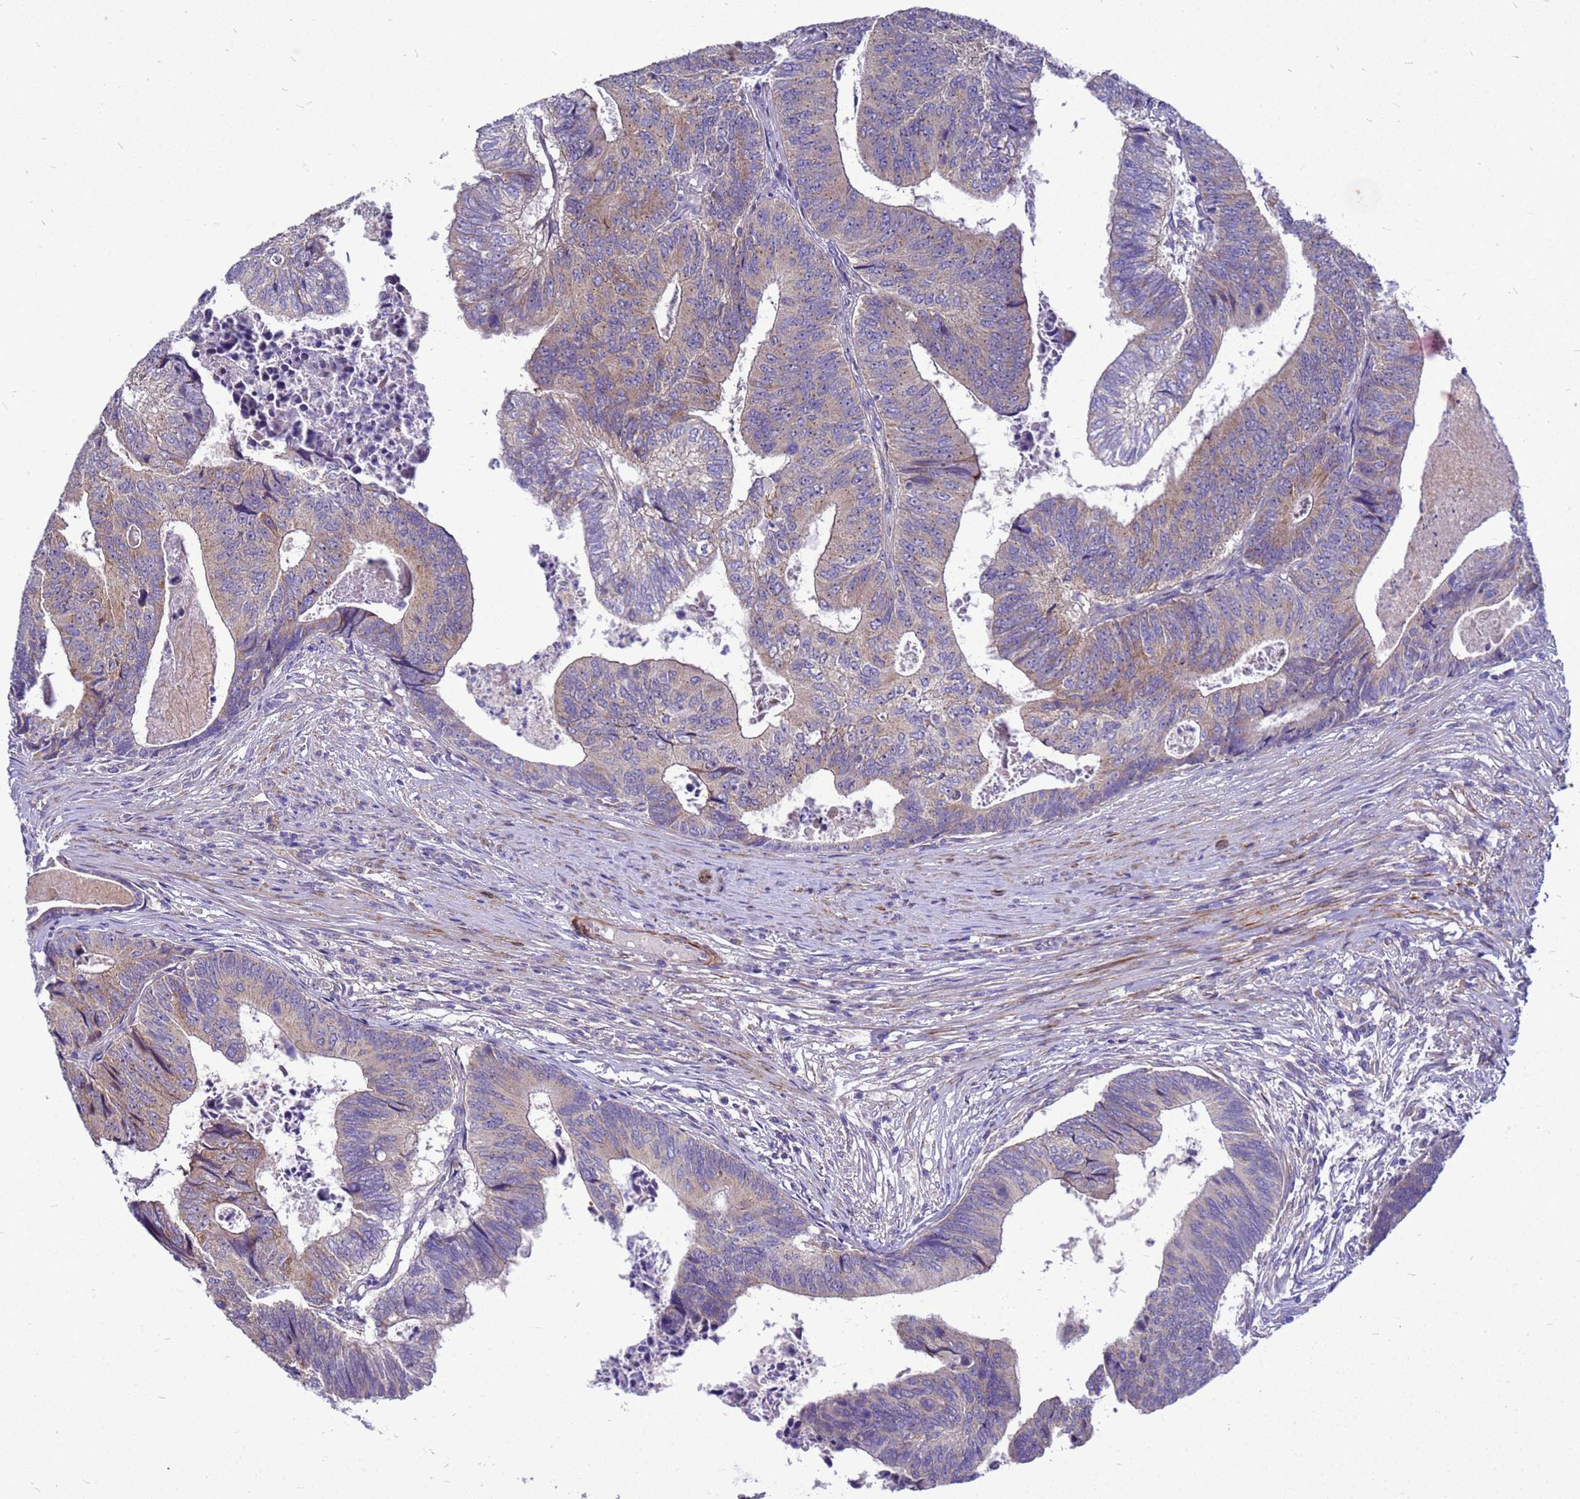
{"staining": {"intensity": "weak", "quantity": "25%-75%", "location": "cytoplasmic/membranous"}, "tissue": "colorectal cancer", "cell_type": "Tumor cells", "image_type": "cancer", "snomed": [{"axis": "morphology", "description": "Adenocarcinoma, NOS"}, {"axis": "topography", "description": "Colon"}], "caption": "Immunohistochemical staining of human colorectal cancer exhibits low levels of weak cytoplasmic/membranous staining in about 25%-75% of tumor cells.", "gene": "POP7", "patient": {"sex": "female", "age": 67}}